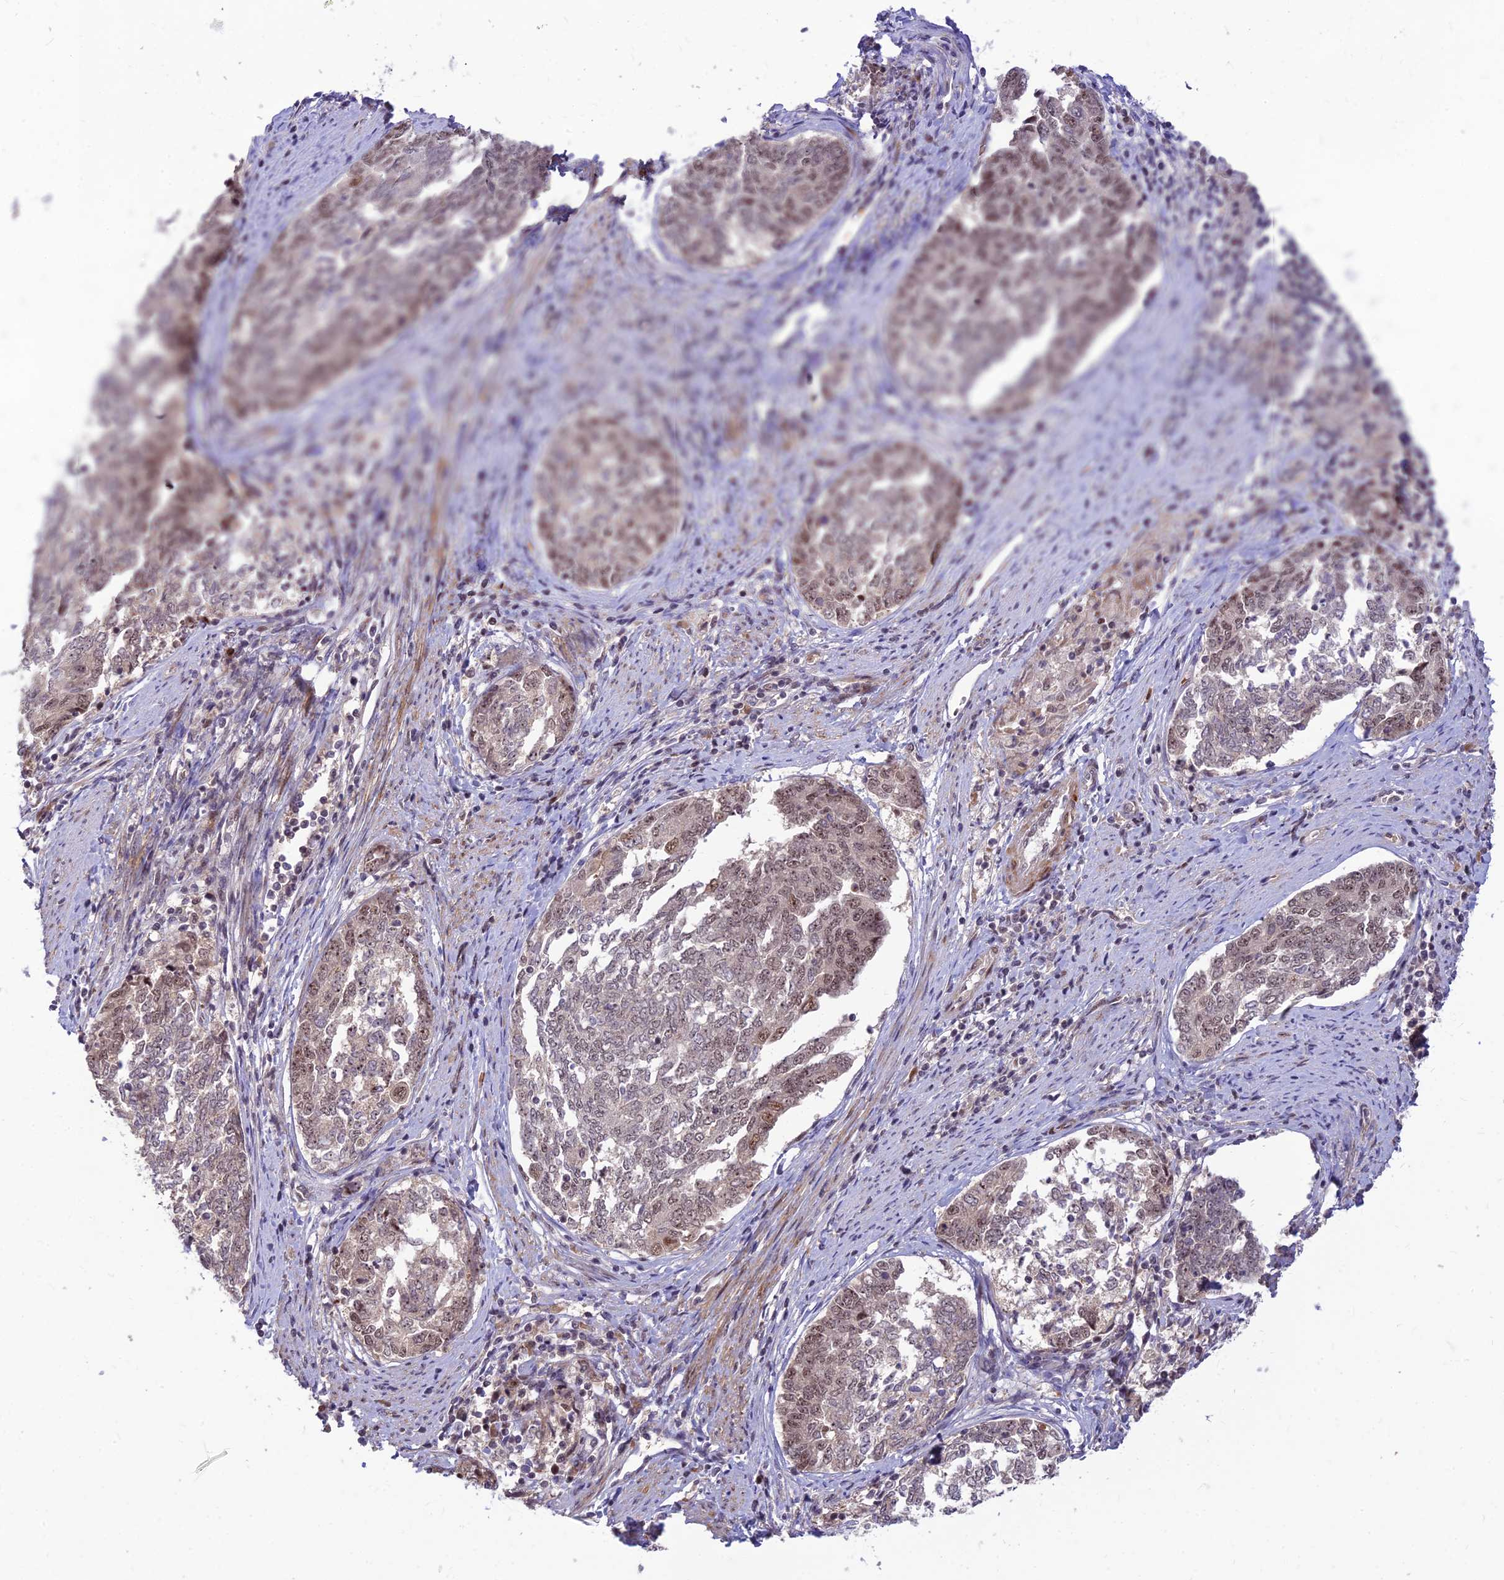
{"staining": {"intensity": "weak", "quantity": ">75%", "location": "nuclear"}, "tissue": "endometrial cancer", "cell_type": "Tumor cells", "image_type": "cancer", "snomed": [{"axis": "morphology", "description": "Adenocarcinoma, NOS"}, {"axis": "topography", "description": "Endometrium"}], "caption": "This histopathology image exhibits adenocarcinoma (endometrial) stained with immunohistochemistry to label a protein in brown. The nuclear of tumor cells show weak positivity for the protein. Nuclei are counter-stained blue.", "gene": "ASPDH", "patient": {"sex": "female", "age": 80}}